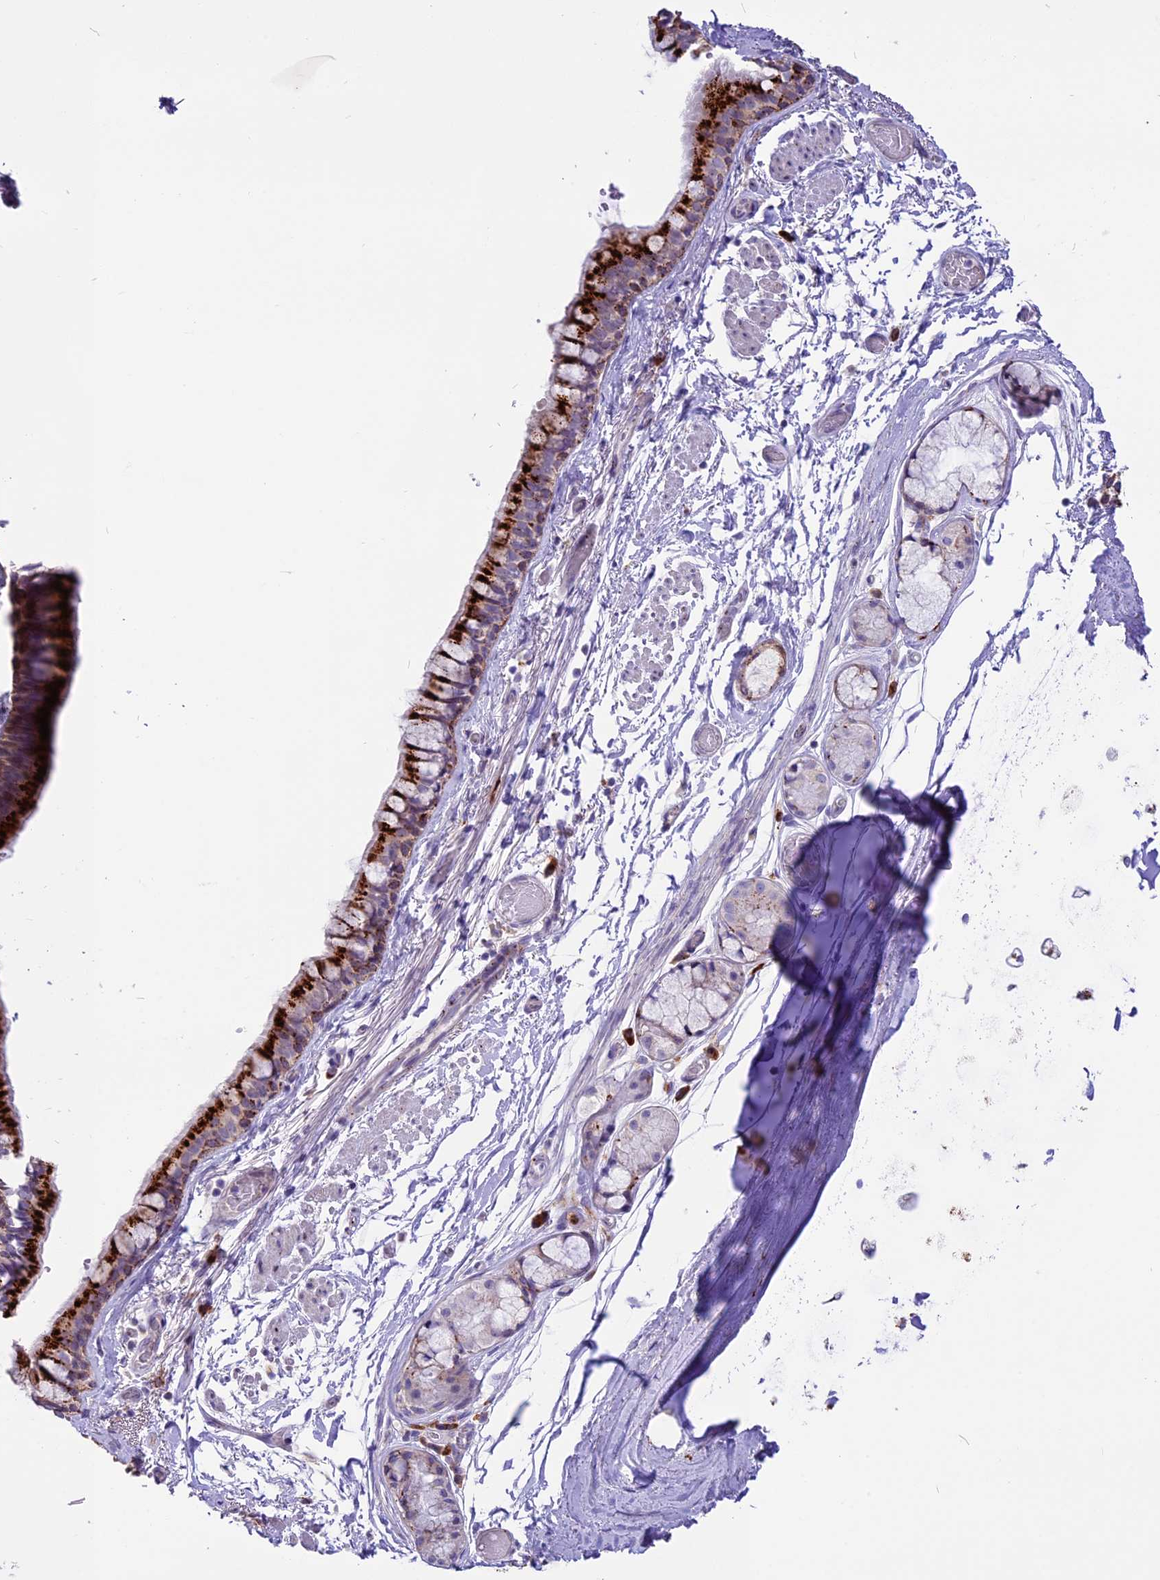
{"staining": {"intensity": "strong", "quantity": ">75%", "location": "cytoplasmic/membranous"}, "tissue": "bronchus", "cell_type": "Respiratory epithelial cells", "image_type": "normal", "snomed": [{"axis": "morphology", "description": "Normal tissue, NOS"}, {"axis": "topography", "description": "Cartilage tissue"}], "caption": "The histopathology image displays staining of normal bronchus, revealing strong cytoplasmic/membranous protein positivity (brown color) within respiratory epithelial cells. Ihc stains the protein in brown and the nuclei are stained blue.", "gene": "THRSP", "patient": {"sex": "male", "age": 63}}